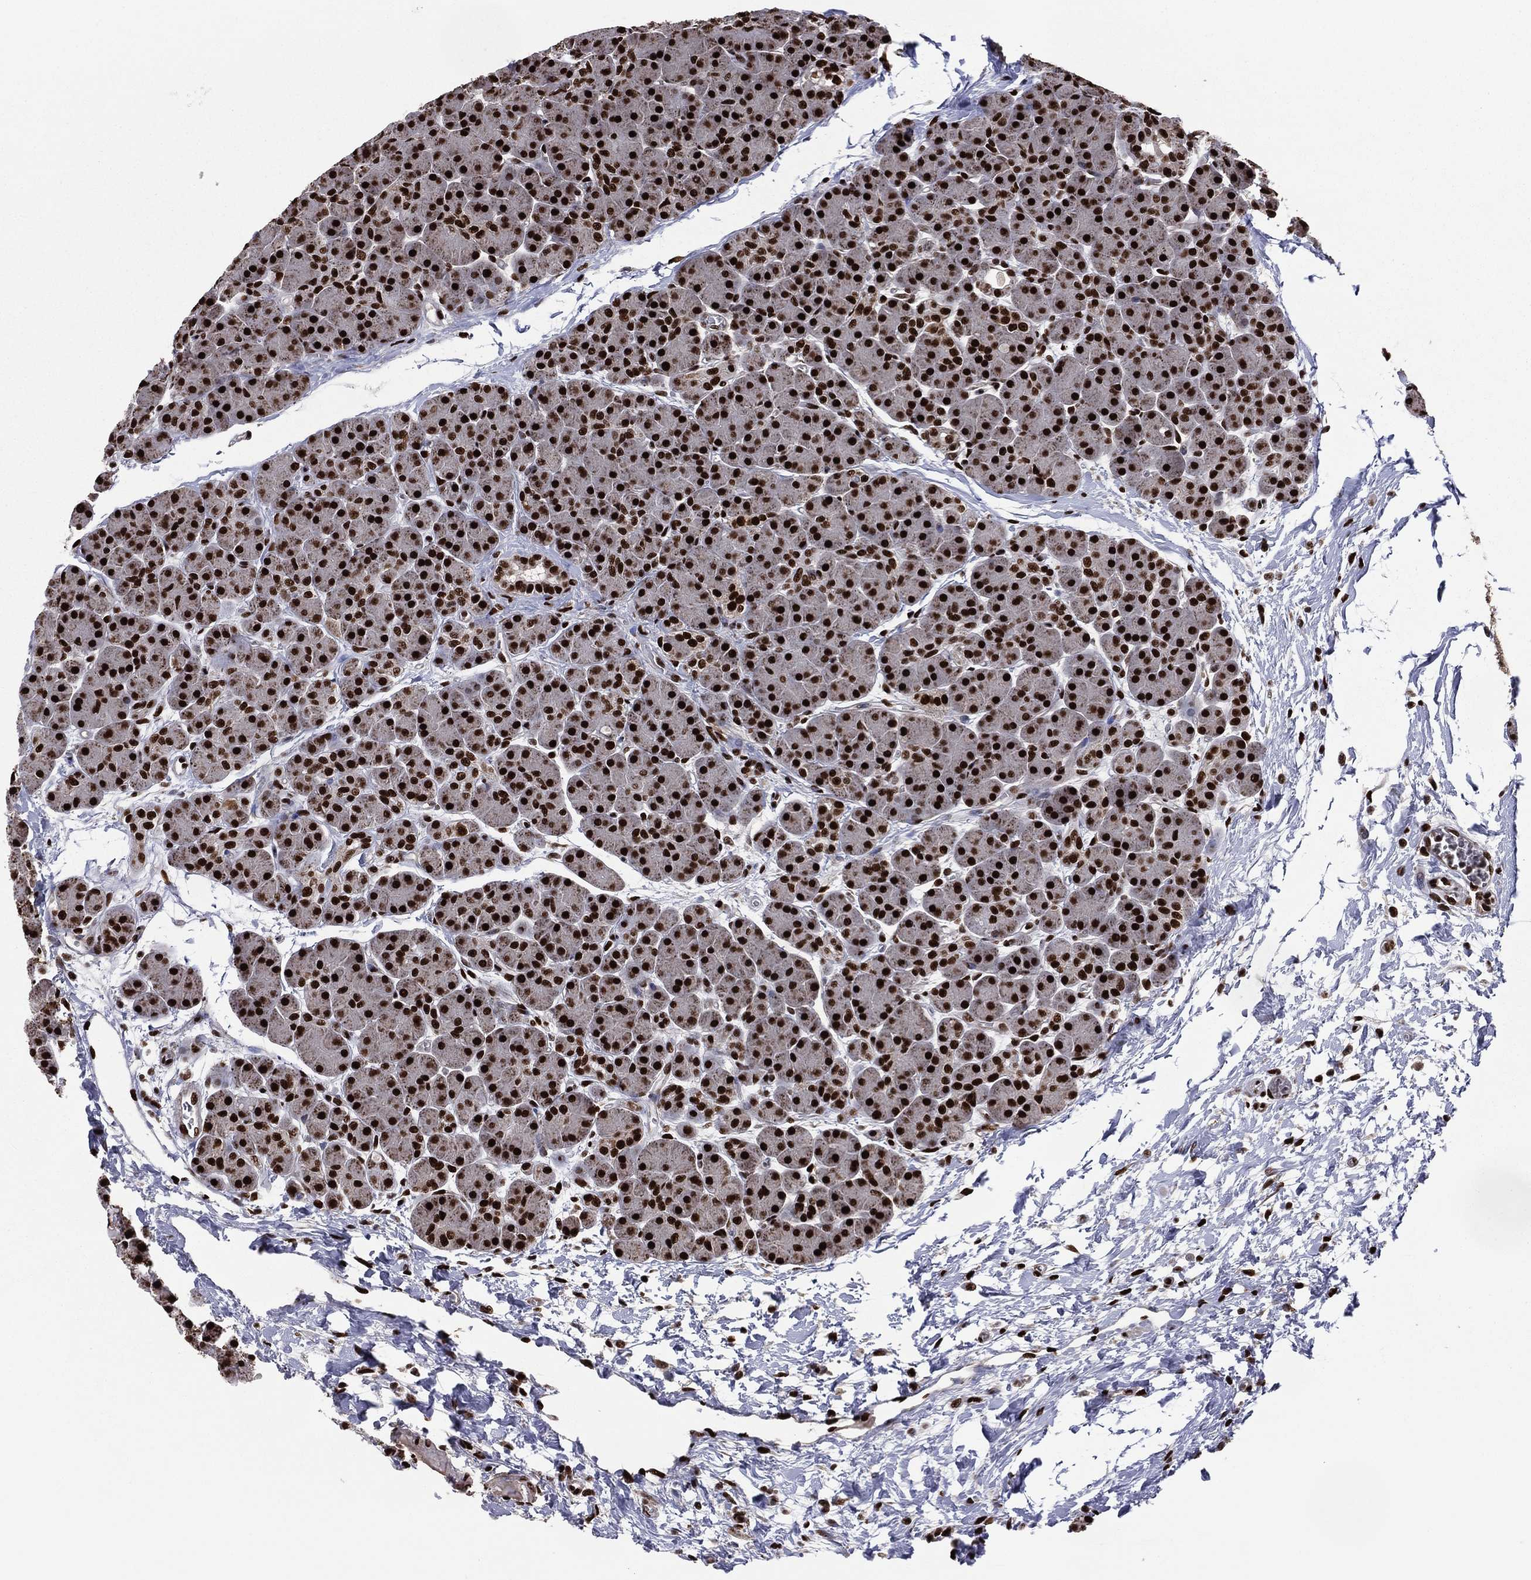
{"staining": {"intensity": "strong", "quantity": ">75%", "location": "nuclear"}, "tissue": "pancreas", "cell_type": "Exocrine glandular cells", "image_type": "normal", "snomed": [{"axis": "morphology", "description": "Normal tissue, NOS"}, {"axis": "topography", "description": "Pancreas"}], "caption": "This image reveals IHC staining of normal pancreas, with high strong nuclear positivity in about >75% of exocrine glandular cells.", "gene": "TP53BP1", "patient": {"sex": "female", "age": 44}}